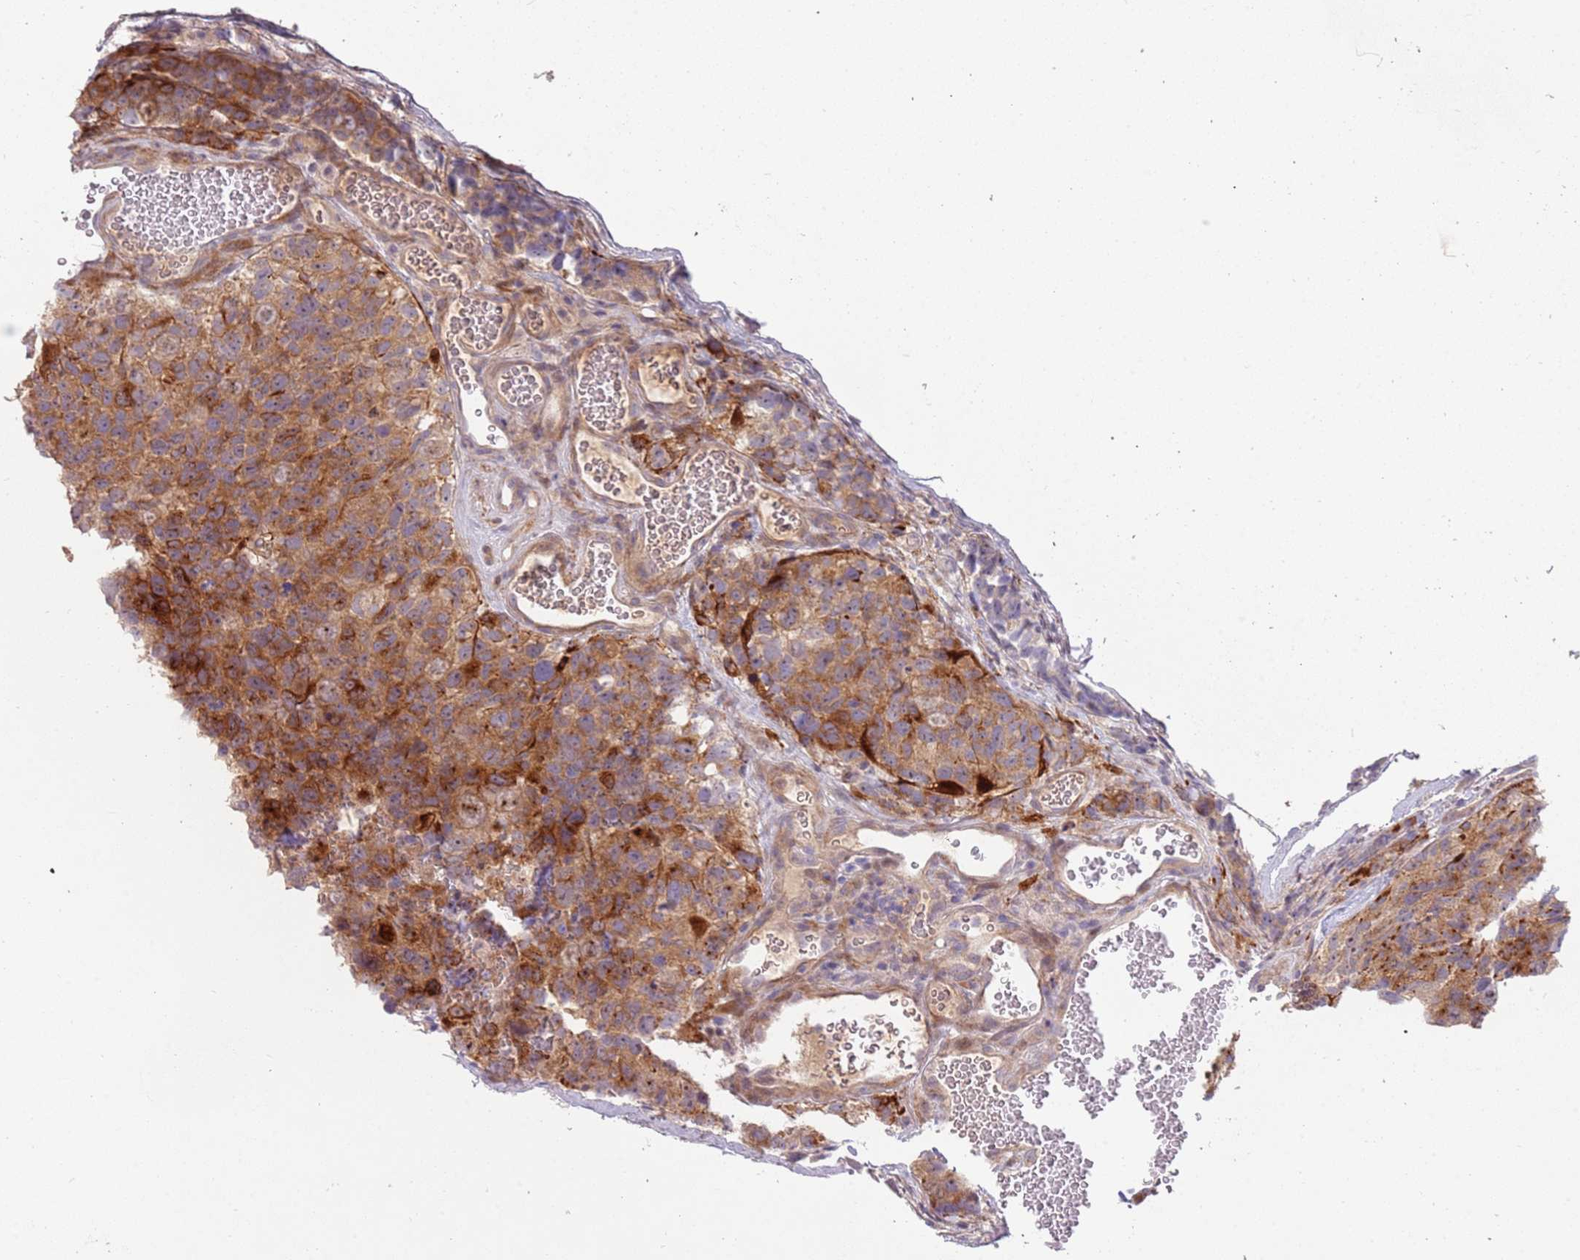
{"staining": {"intensity": "moderate", "quantity": ">75%", "location": "cytoplasmic/membranous"}, "tissue": "glioma", "cell_type": "Tumor cells", "image_type": "cancer", "snomed": [{"axis": "morphology", "description": "Glioma, malignant, High grade"}, {"axis": "topography", "description": "Brain"}], "caption": "Protein analysis of malignant glioma (high-grade) tissue reveals moderate cytoplasmic/membranous expression in approximately >75% of tumor cells.", "gene": "TRAPPC6B", "patient": {"sex": "male", "age": 69}}